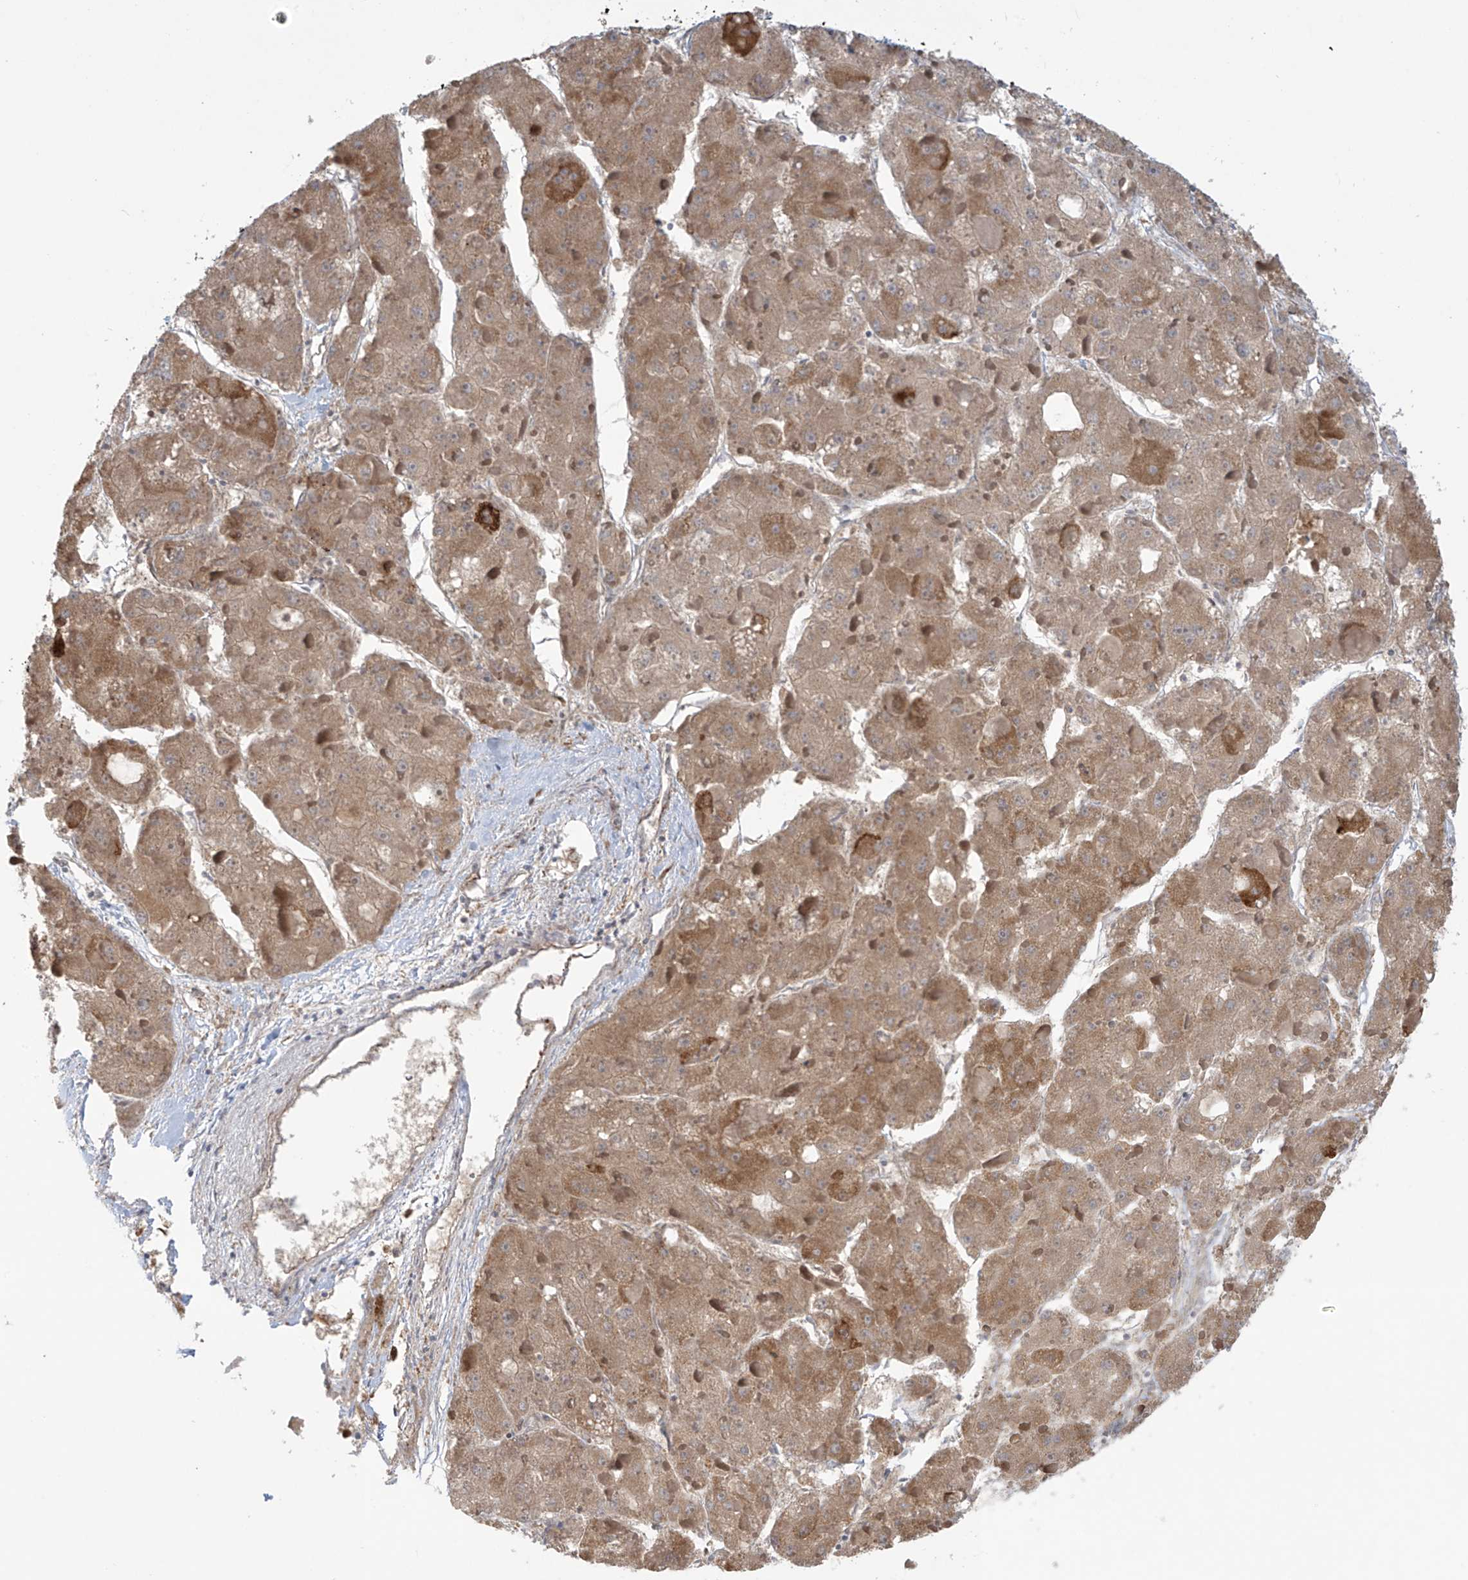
{"staining": {"intensity": "moderate", "quantity": ">75%", "location": "cytoplasmic/membranous"}, "tissue": "liver cancer", "cell_type": "Tumor cells", "image_type": "cancer", "snomed": [{"axis": "morphology", "description": "Carcinoma, Hepatocellular, NOS"}, {"axis": "topography", "description": "Liver"}], "caption": "Immunohistochemistry (DAB (3,3'-diaminobenzidine)) staining of liver cancer (hepatocellular carcinoma) displays moderate cytoplasmic/membranous protein staining in about >75% of tumor cells.", "gene": "PPAT", "patient": {"sex": "female", "age": 73}}